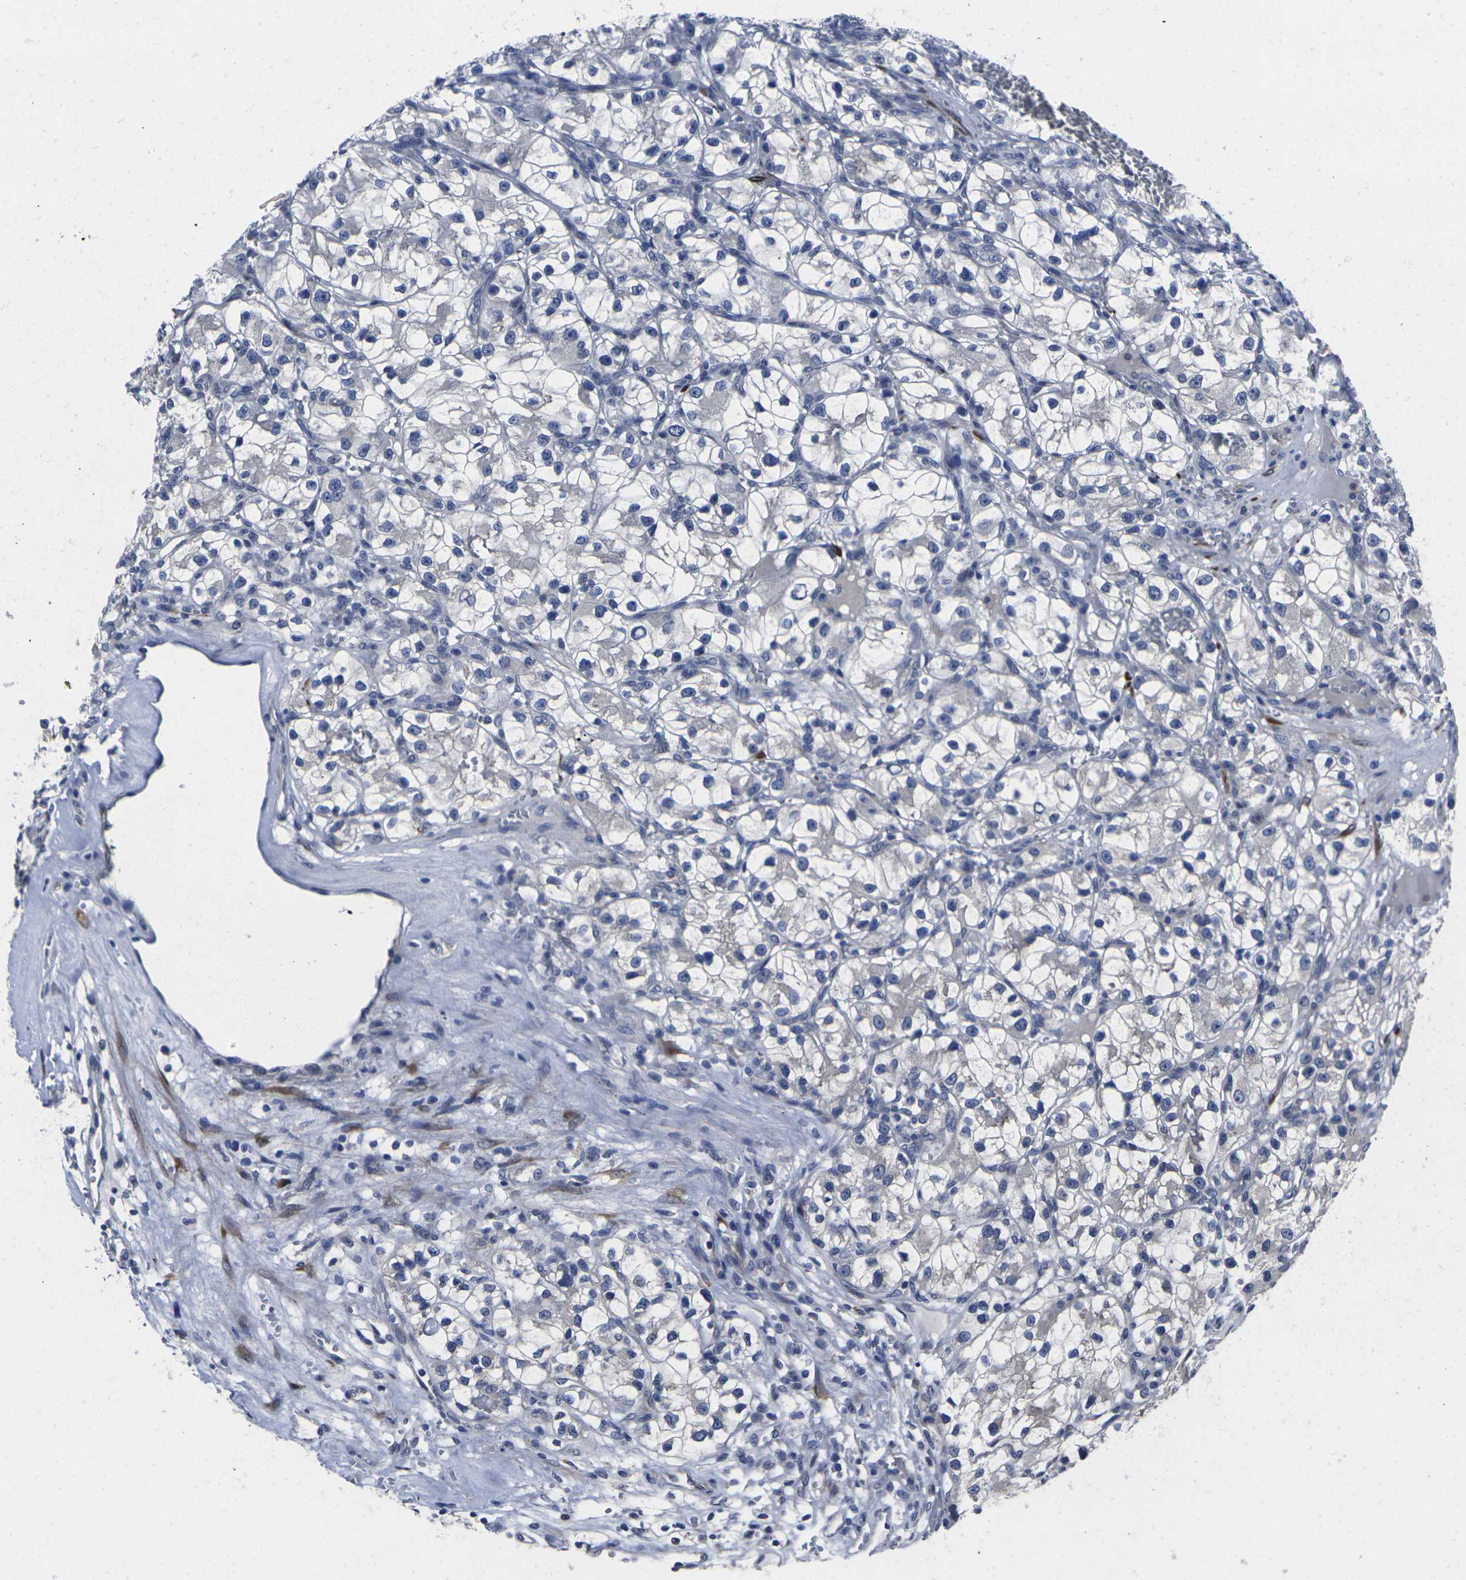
{"staining": {"intensity": "negative", "quantity": "none", "location": "none"}, "tissue": "renal cancer", "cell_type": "Tumor cells", "image_type": "cancer", "snomed": [{"axis": "morphology", "description": "Adenocarcinoma, NOS"}, {"axis": "topography", "description": "Kidney"}], "caption": "This is an immunohistochemistry histopathology image of renal cancer (adenocarcinoma). There is no positivity in tumor cells.", "gene": "CYP2C8", "patient": {"sex": "female", "age": 57}}